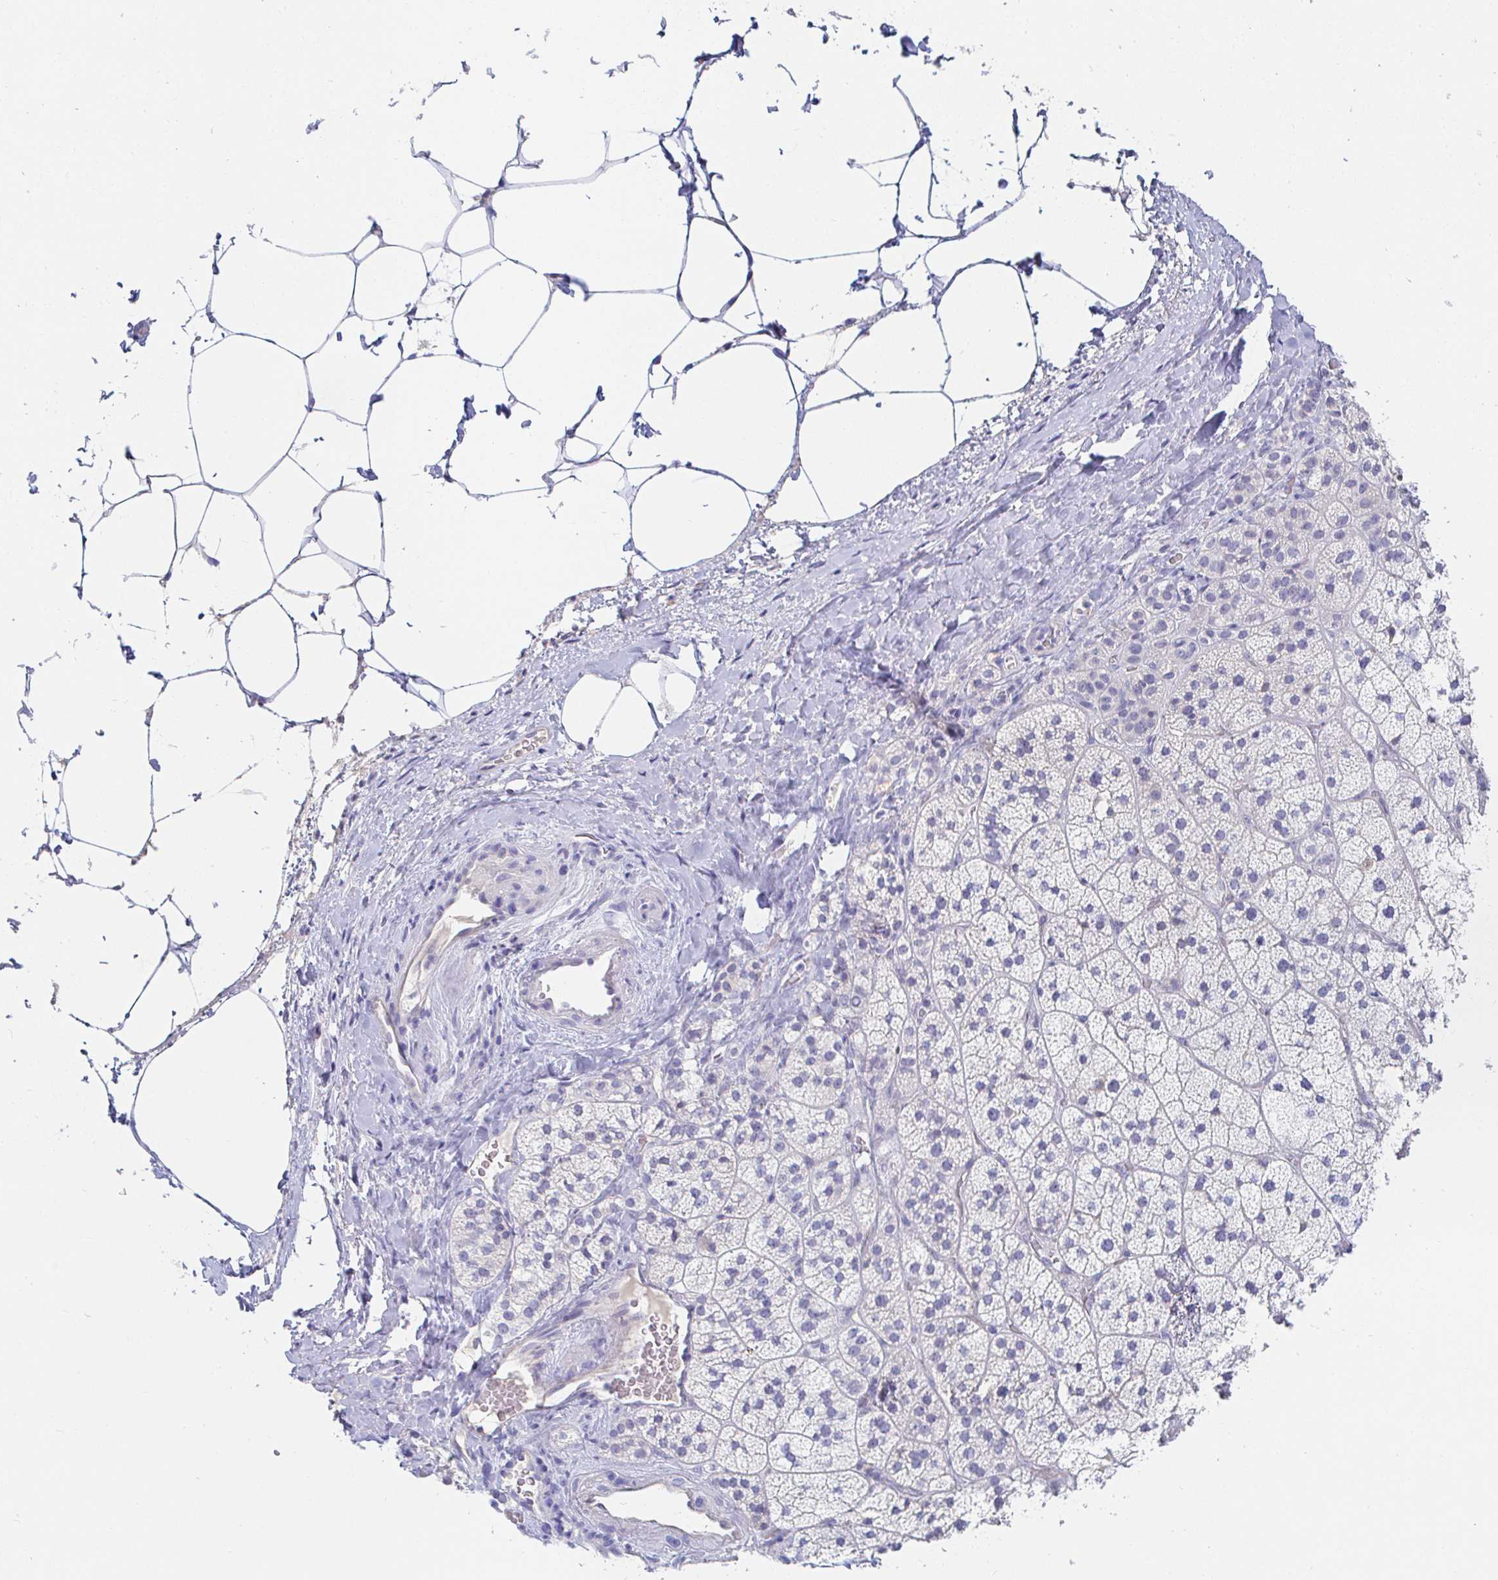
{"staining": {"intensity": "negative", "quantity": "none", "location": "none"}, "tissue": "adrenal gland", "cell_type": "Glandular cells", "image_type": "normal", "snomed": [{"axis": "morphology", "description": "Normal tissue, NOS"}, {"axis": "topography", "description": "Adrenal gland"}], "caption": "High magnification brightfield microscopy of unremarkable adrenal gland stained with DAB (3,3'-diaminobenzidine) (brown) and counterstained with hematoxylin (blue): glandular cells show no significant positivity. The staining is performed using DAB (3,3'-diaminobenzidine) brown chromogen with nuclei counter-stained in using hematoxylin.", "gene": "PDE6B", "patient": {"sex": "male", "age": 57}}